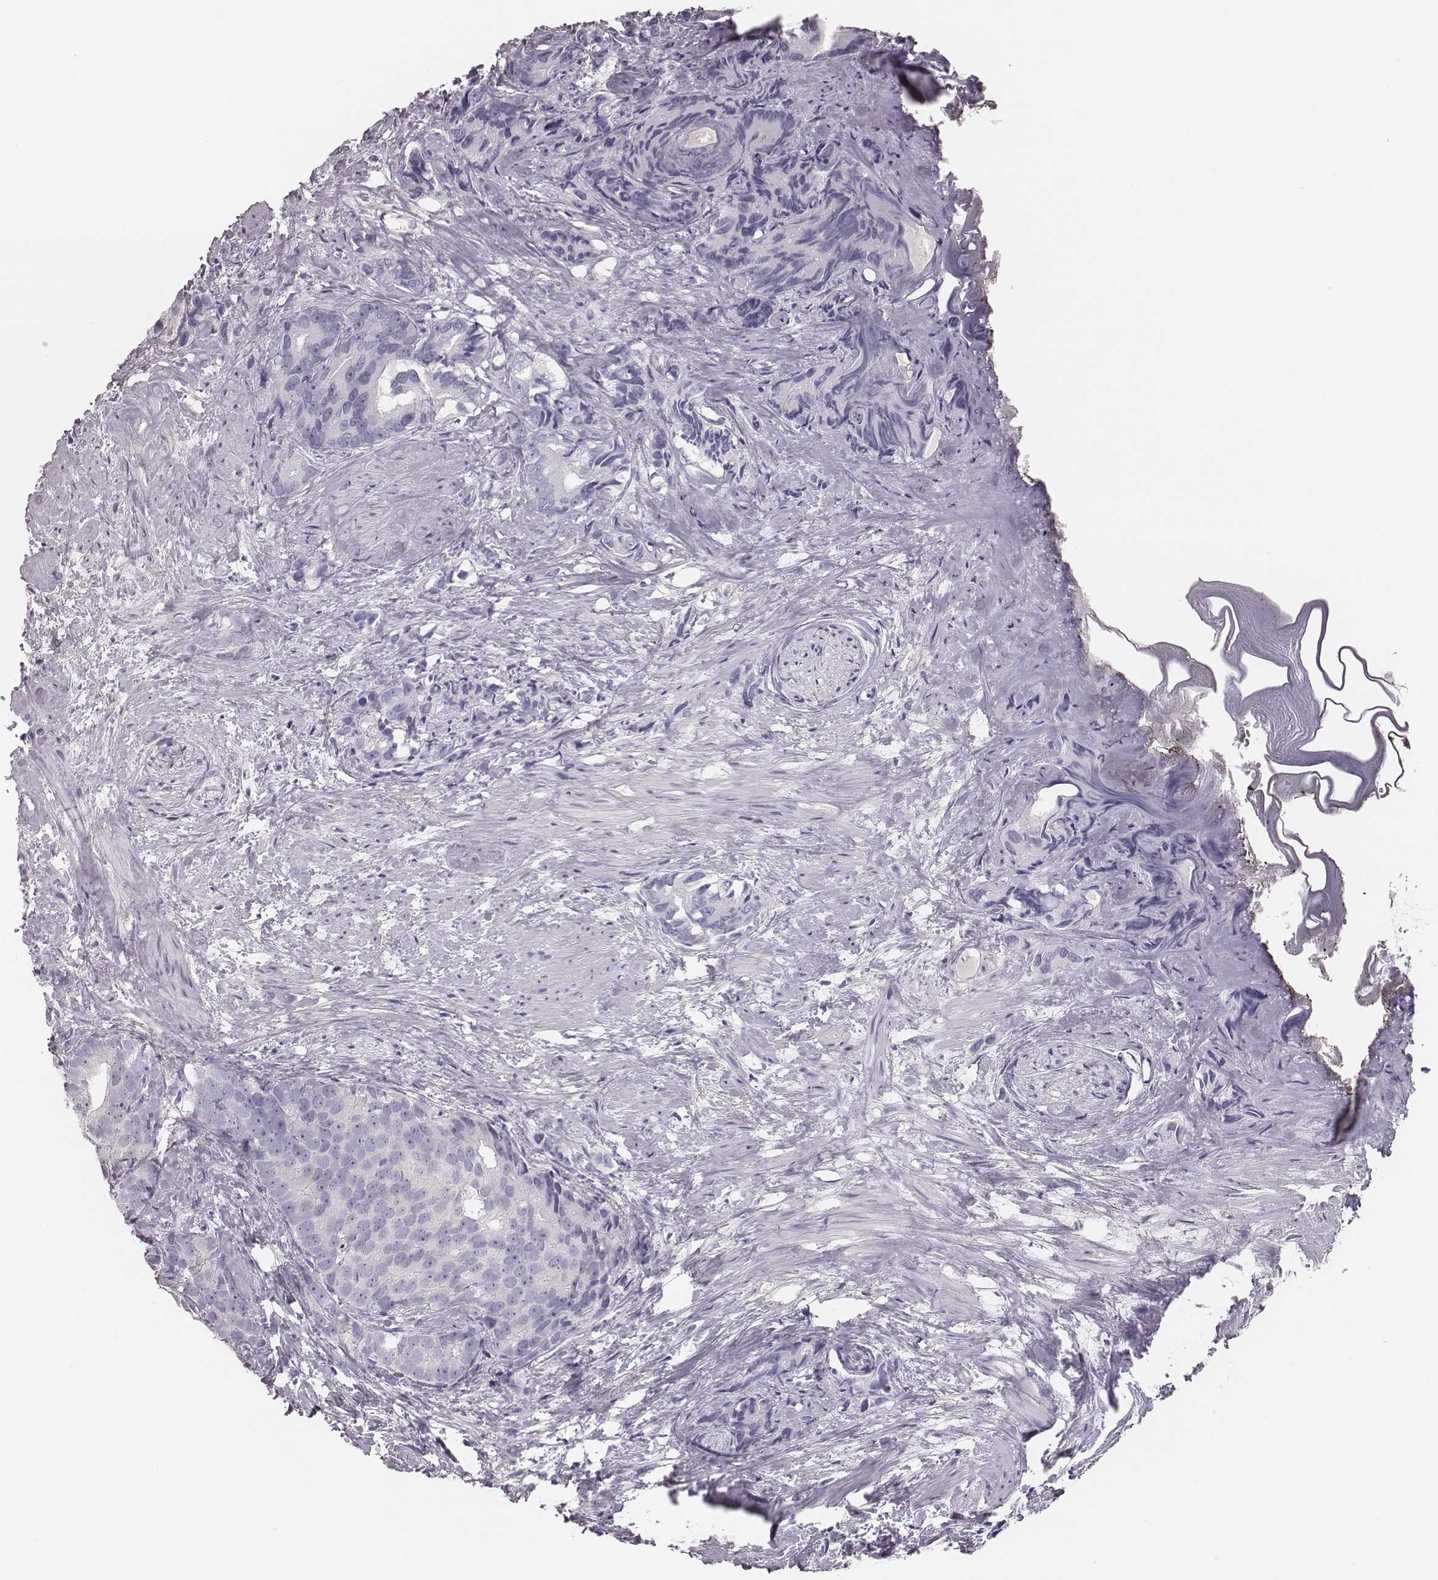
{"staining": {"intensity": "negative", "quantity": "none", "location": "none"}, "tissue": "prostate cancer", "cell_type": "Tumor cells", "image_type": "cancer", "snomed": [{"axis": "morphology", "description": "Adenocarcinoma, High grade"}, {"axis": "topography", "description": "Prostate"}], "caption": "An image of prostate cancer stained for a protein exhibits no brown staining in tumor cells.", "gene": "CSH1", "patient": {"sex": "male", "age": 90}}